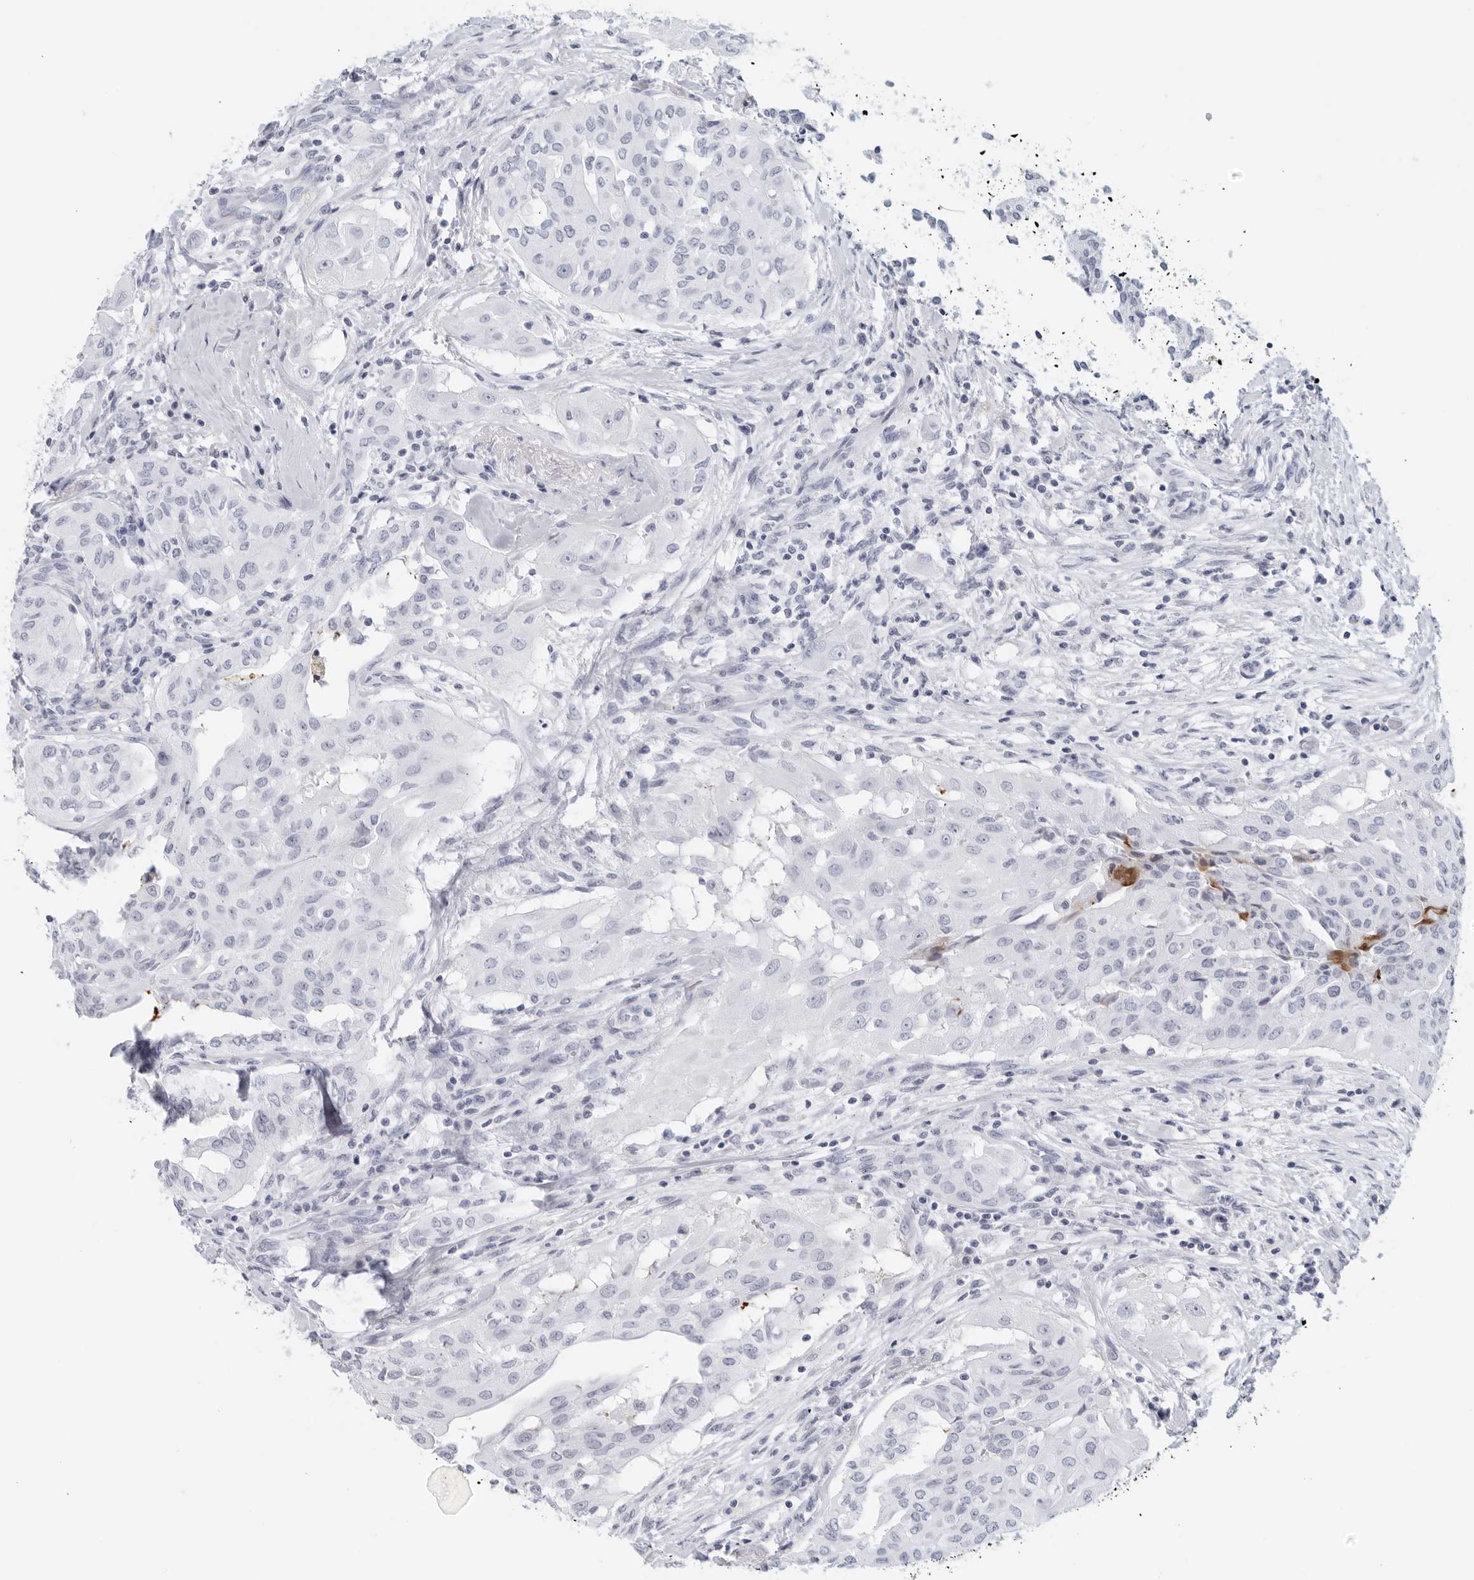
{"staining": {"intensity": "negative", "quantity": "none", "location": "none"}, "tissue": "thyroid cancer", "cell_type": "Tumor cells", "image_type": "cancer", "snomed": [{"axis": "morphology", "description": "Papillary adenocarcinoma, NOS"}, {"axis": "topography", "description": "Thyroid gland"}], "caption": "Papillary adenocarcinoma (thyroid) was stained to show a protein in brown. There is no significant expression in tumor cells. (DAB immunohistochemistry, high magnification).", "gene": "FGG", "patient": {"sex": "female", "age": 59}}